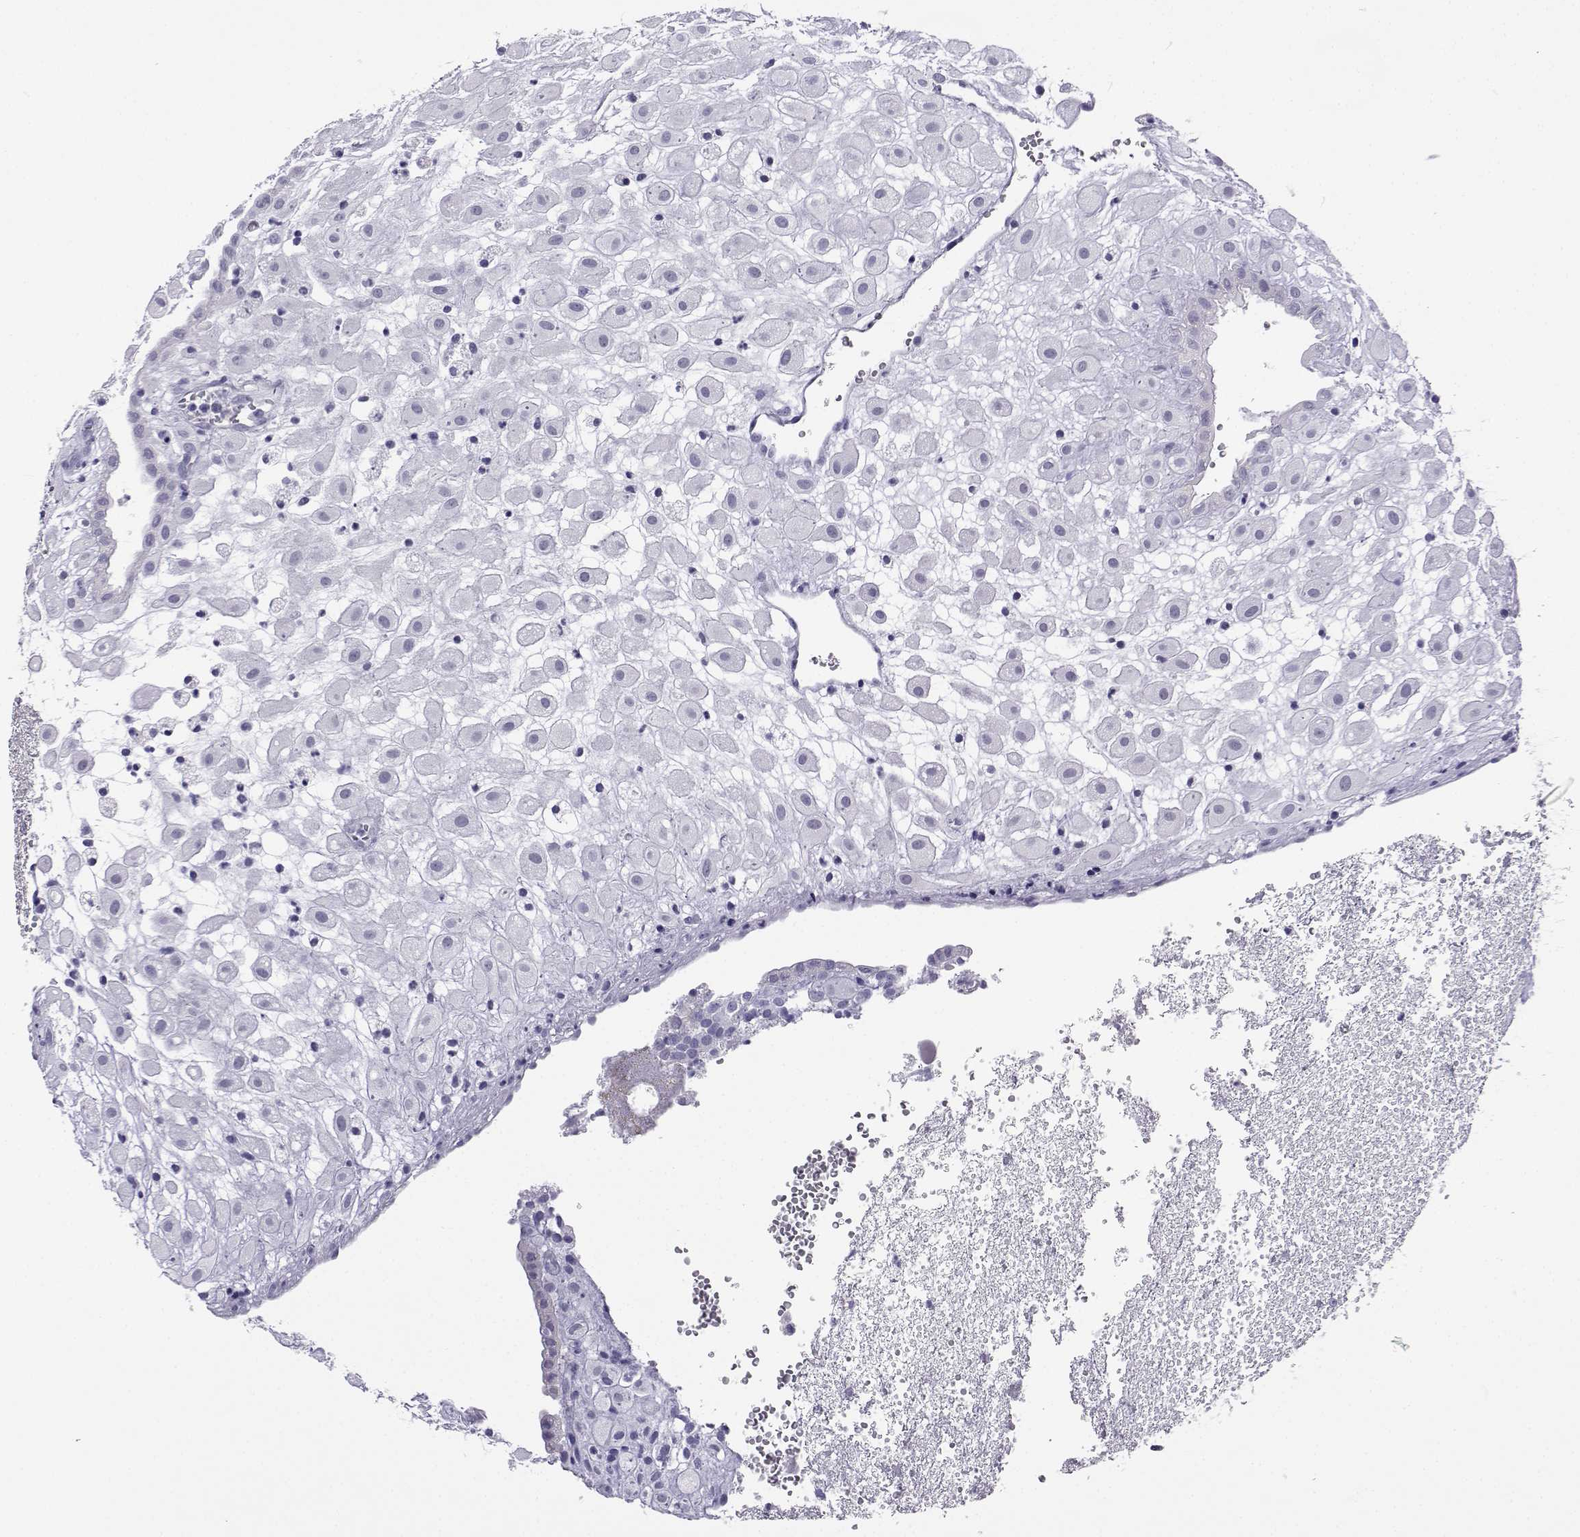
{"staining": {"intensity": "negative", "quantity": "none", "location": "none"}, "tissue": "placenta", "cell_type": "Decidual cells", "image_type": "normal", "snomed": [{"axis": "morphology", "description": "Normal tissue, NOS"}, {"axis": "topography", "description": "Placenta"}], "caption": "IHC photomicrograph of normal placenta stained for a protein (brown), which shows no positivity in decidual cells. (DAB IHC, high magnification).", "gene": "ACTL7A", "patient": {"sex": "female", "age": 24}}